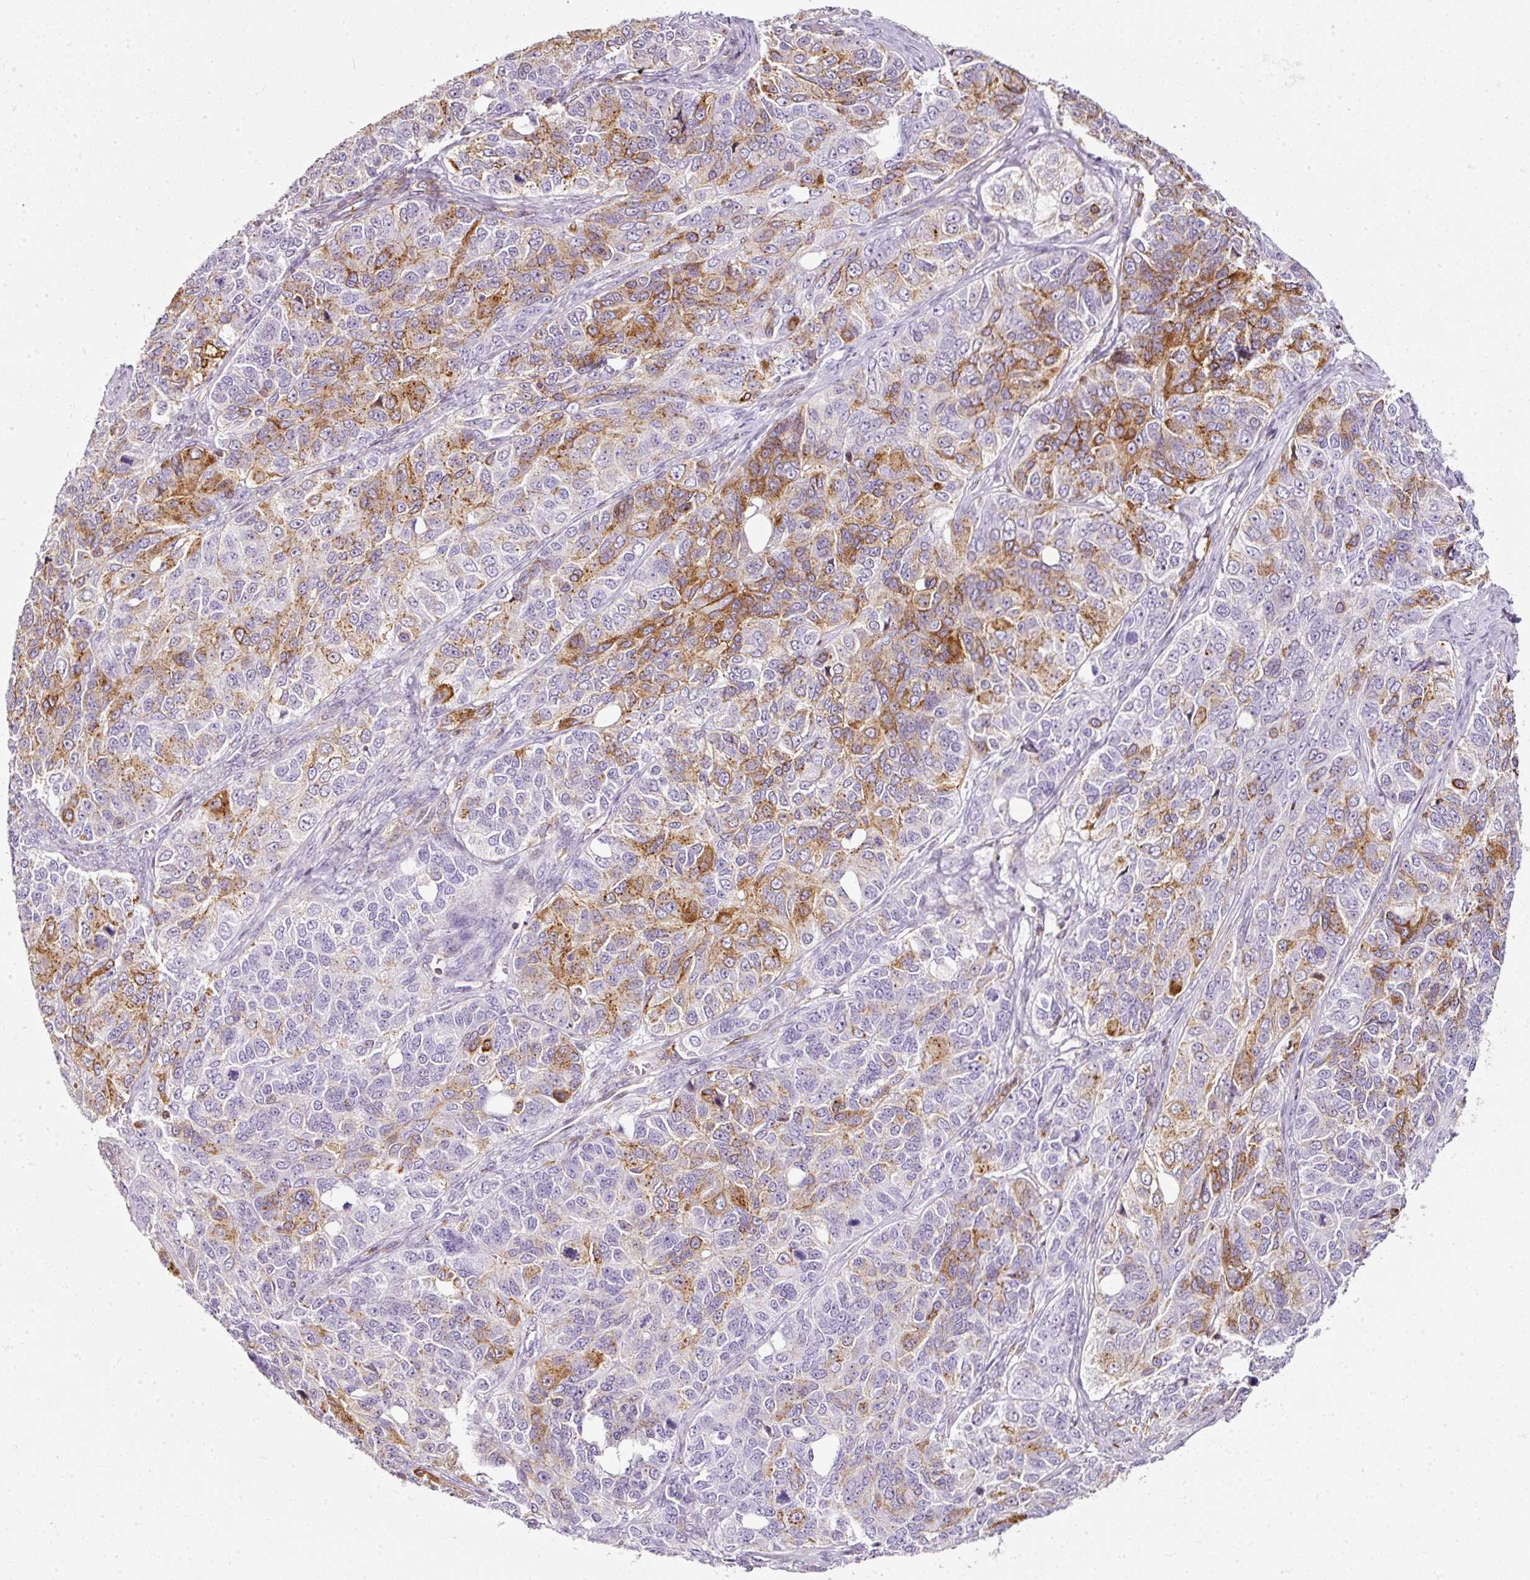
{"staining": {"intensity": "moderate", "quantity": "25%-75%", "location": "cytoplasmic/membranous"}, "tissue": "ovarian cancer", "cell_type": "Tumor cells", "image_type": "cancer", "snomed": [{"axis": "morphology", "description": "Carcinoma, endometroid"}, {"axis": "topography", "description": "Ovary"}], "caption": "Protein expression analysis of ovarian cancer displays moderate cytoplasmic/membranous expression in approximately 25%-75% of tumor cells.", "gene": "SCNM1", "patient": {"sex": "female", "age": 51}}